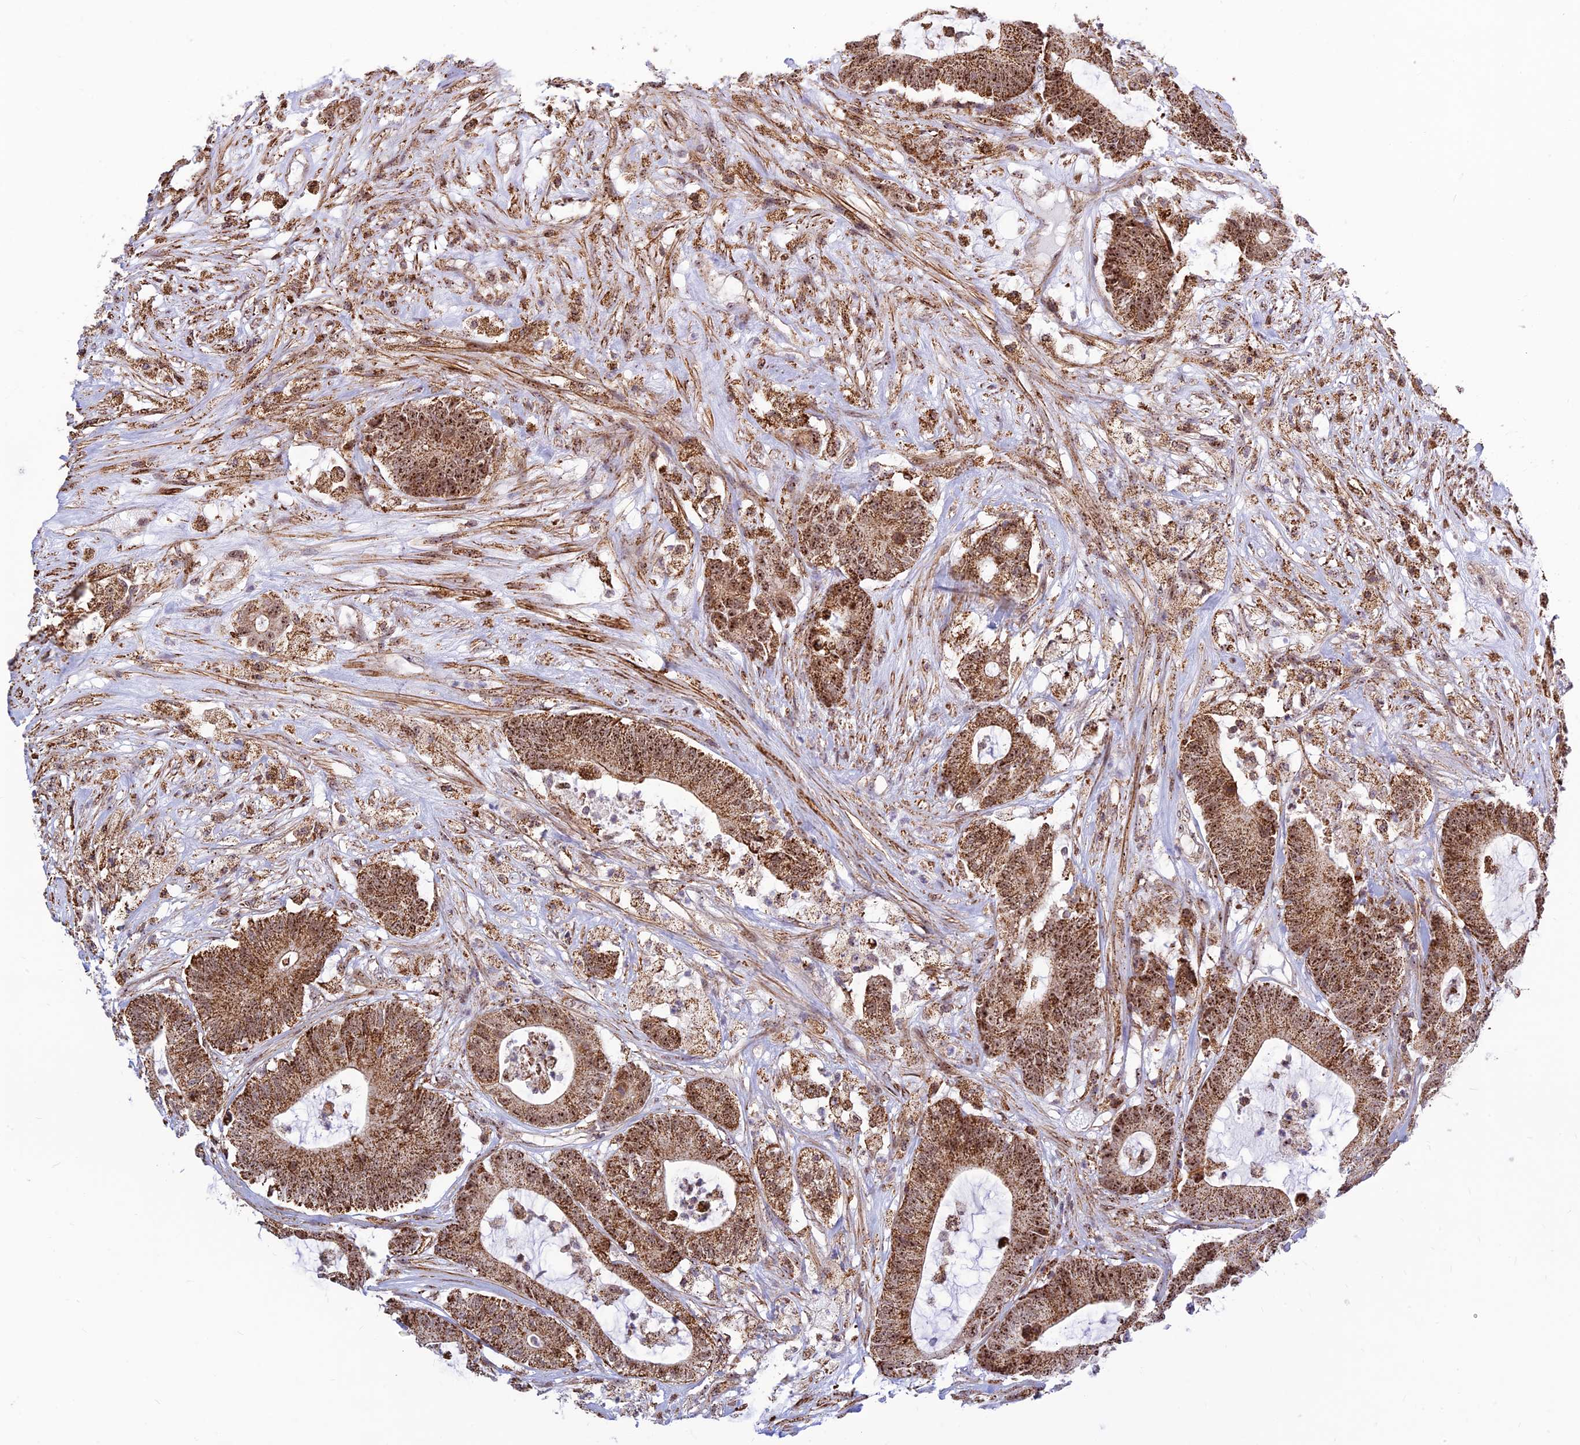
{"staining": {"intensity": "strong", "quantity": ">75%", "location": "cytoplasmic/membranous,nuclear"}, "tissue": "colorectal cancer", "cell_type": "Tumor cells", "image_type": "cancer", "snomed": [{"axis": "morphology", "description": "Adenocarcinoma, NOS"}, {"axis": "topography", "description": "Colon"}], "caption": "Immunohistochemistry histopathology image of neoplastic tissue: colorectal cancer (adenocarcinoma) stained using immunohistochemistry (IHC) shows high levels of strong protein expression localized specifically in the cytoplasmic/membranous and nuclear of tumor cells, appearing as a cytoplasmic/membranous and nuclear brown color.", "gene": "POLR1G", "patient": {"sex": "female", "age": 84}}